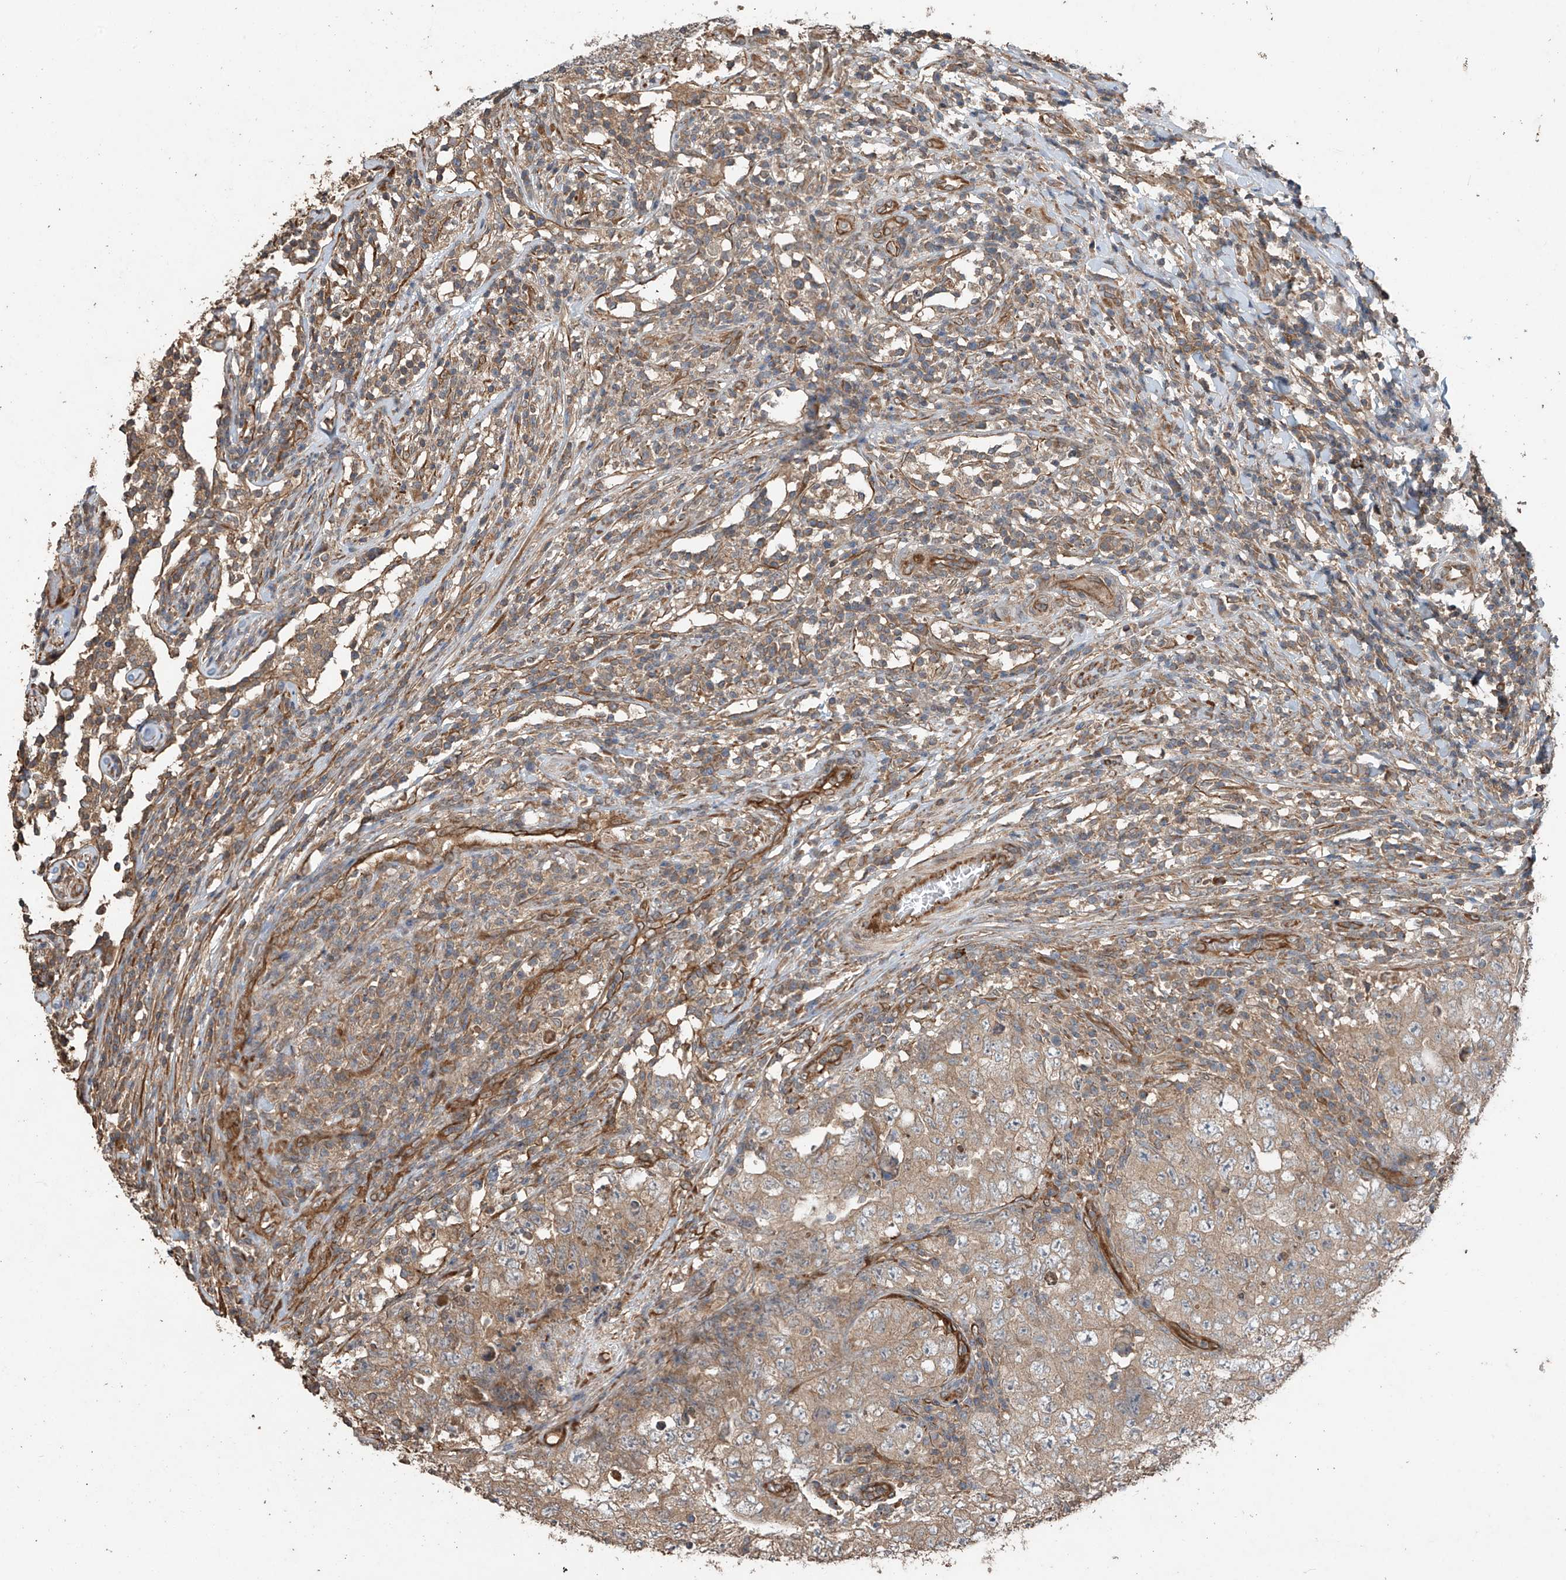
{"staining": {"intensity": "moderate", "quantity": ">75%", "location": "cytoplasmic/membranous"}, "tissue": "testis cancer", "cell_type": "Tumor cells", "image_type": "cancer", "snomed": [{"axis": "morphology", "description": "Carcinoma, Embryonal, NOS"}, {"axis": "topography", "description": "Testis"}], "caption": "Testis embryonal carcinoma stained for a protein (brown) shows moderate cytoplasmic/membranous positive expression in about >75% of tumor cells.", "gene": "AGBL5", "patient": {"sex": "male", "age": 26}}